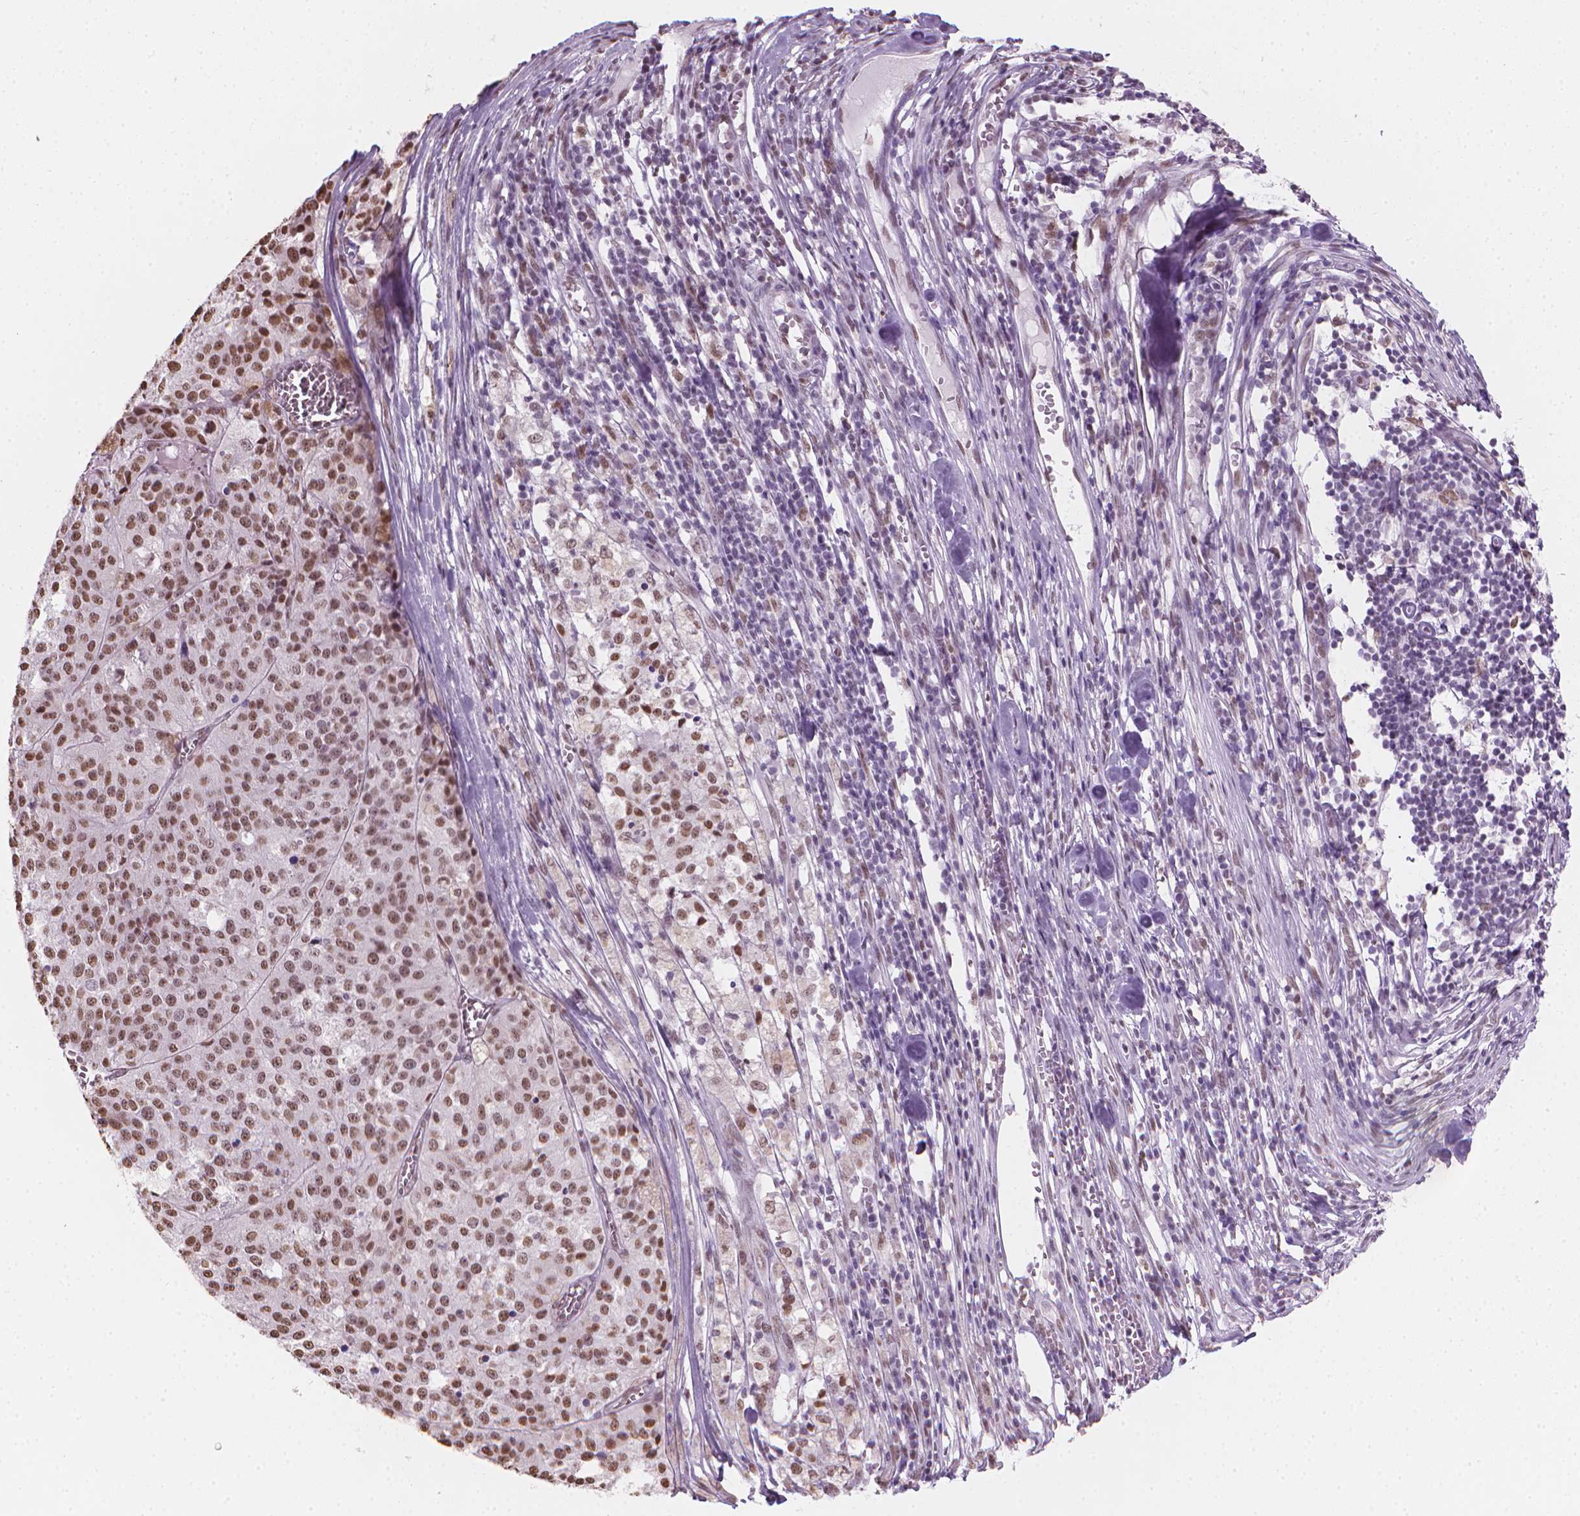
{"staining": {"intensity": "moderate", "quantity": ">75%", "location": "nuclear"}, "tissue": "melanoma", "cell_type": "Tumor cells", "image_type": "cancer", "snomed": [{"axis": "morphology", "description": "Malignant melanoma, Metastatic site"}, {"axis": "topography", "description": "Lymph node"}], "caption": "The micrograph demonstrates staining of melanoma, revealing moderate nuclear protein expression (brown color) within tumor cells.", "gene": "PIAS2", "patient": {"sex": "female", "age": 64}}